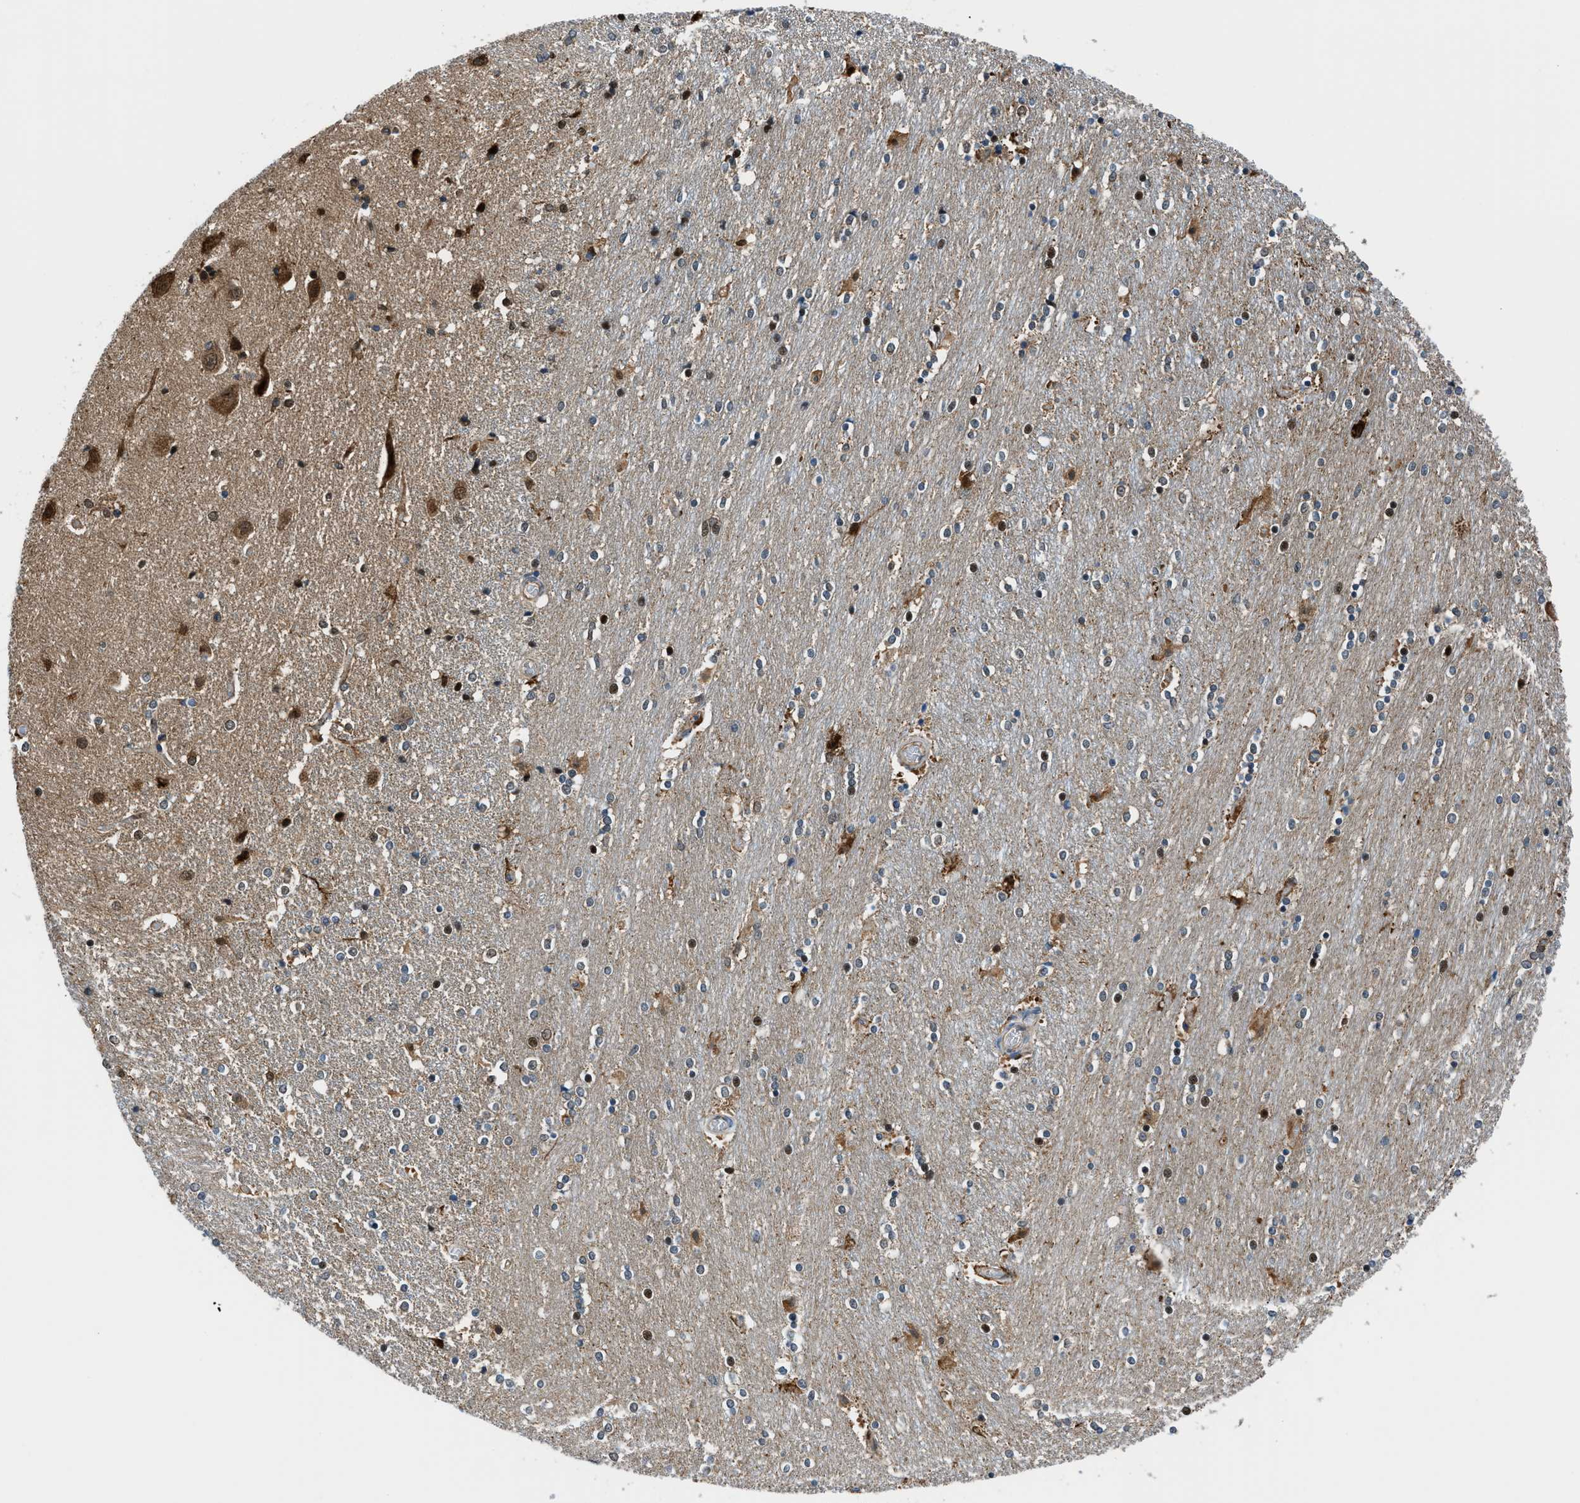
{"staining": {"intensity": "strong", "quantity": "<25%", "location": "cytoplasmic/membranous,nuclear"}, "tissue": "caudate", "cell_type": "Glial cells", "image_type": "normal", "snomed": [{"axis": "morphology", "description": "Normal tissue, NOS"}, {"axis": "topography", "description": "Lateral ventricle wall"}], "caption": "Immunohistochemical staining of benign caudate exhibits strong cytoplasmic/membranous,nuclear protein expression in approximately <25% of glial cells.", "gene": "YWHAE", "patient": {"sex": "female", "age": 54}}